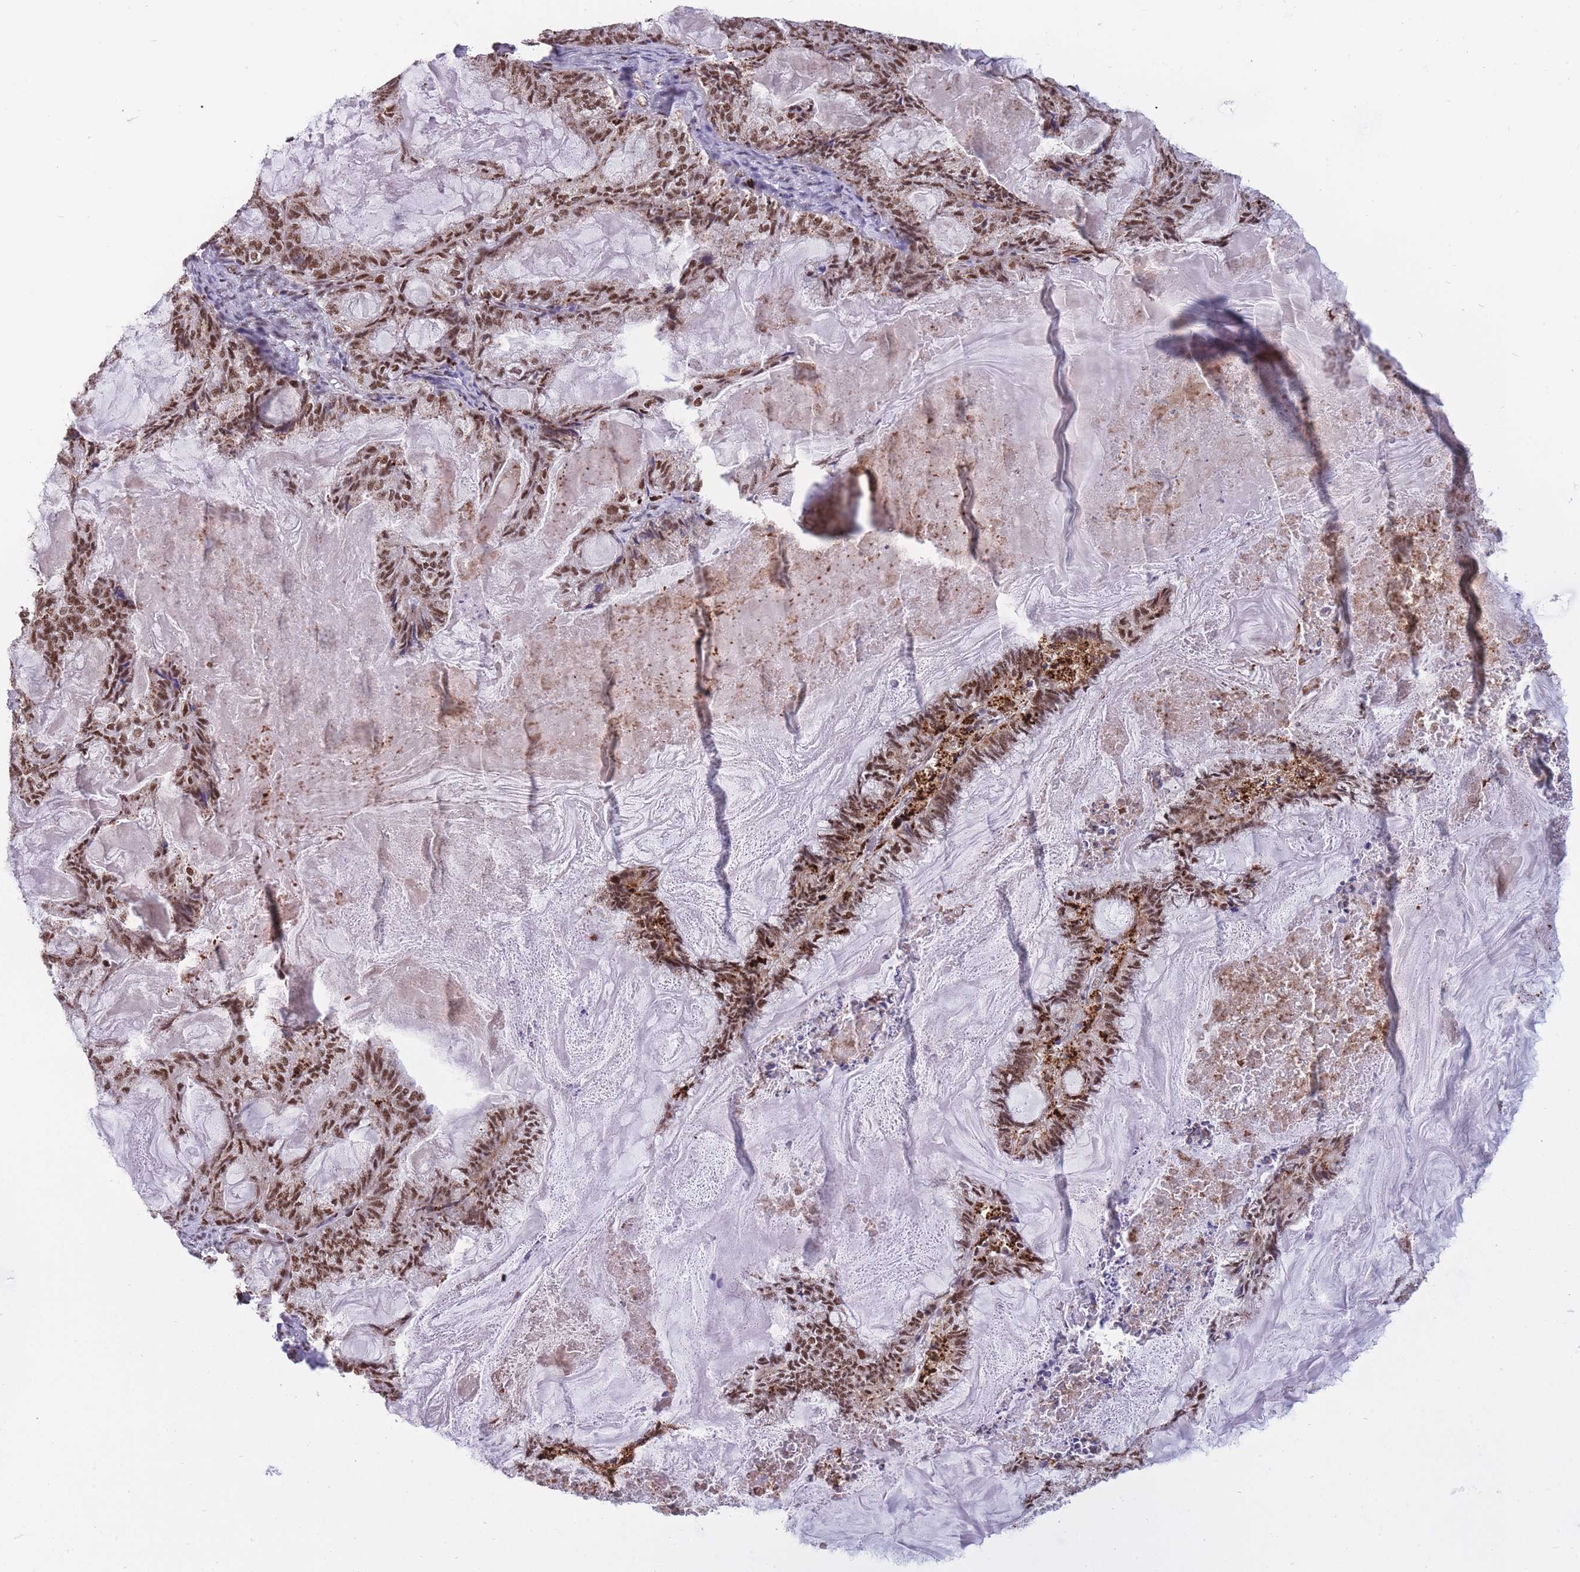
{"staining": {"intensity": "moderate", "quantity": ">75%", "location": "nuclear"}, "tissue": "endometrial cancer", "cell_type": "Tumor cells", "image_type": "cancer", "snomed": [{"axis": "morphology", "description": "Adenocarcinoma, NOS"}, {"axis": "topography", "description": "Endometrium"}], "caption": "Immunohistochemical staining of human endometrial cancer (adenocarcinoma) demonstrates medium levels of moderate nuclear staining in about >75% of tumor cells.", "gene": "PRPF19", "patient": {"sex": "female", "age": 86}}